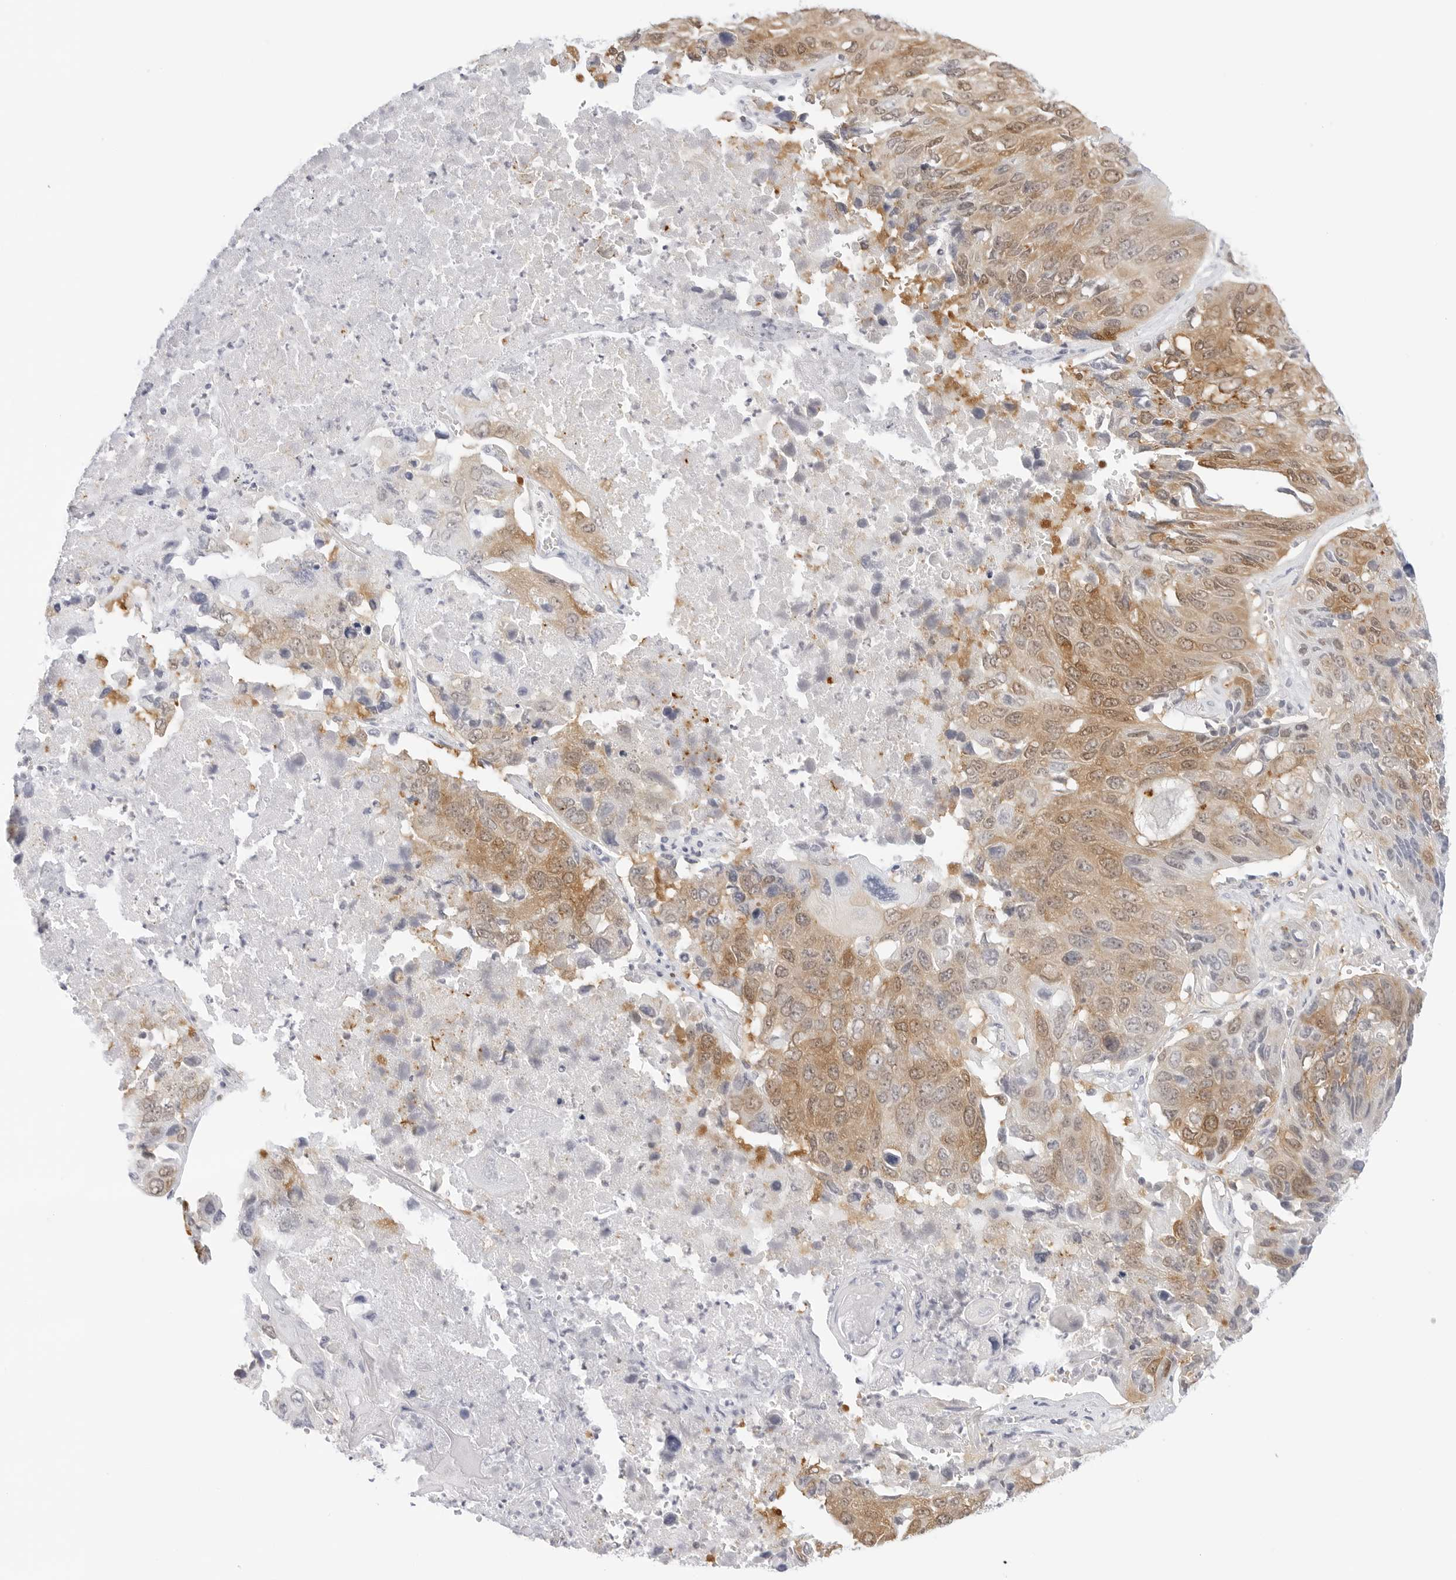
{"staining": {"intensity": "moderate", "quantity": ">75%", "location": "cytoplasmic/membranous,nuclear"}, "tissue": "lung cancer", "cell_type": "Tumor cells", "image_type": "cancer", "snomed": [{"axis": "morphology", "description": "Squamous cell carcinoma, NOS"}, {"axis": "topography", "description": "Lung"}], "caption": "Squamous cell carcinoma (lung) was stained to show a protein in brown. There is medium levels of moderate cytoplasmic/membranous and nuclear positivity in approximately >75% of tumor cells. The protein is shown in brown color, while the nuclei are stained blue.", "gene": "SLC9A3R1", "patient": {"sex": "male", "age": 61}}